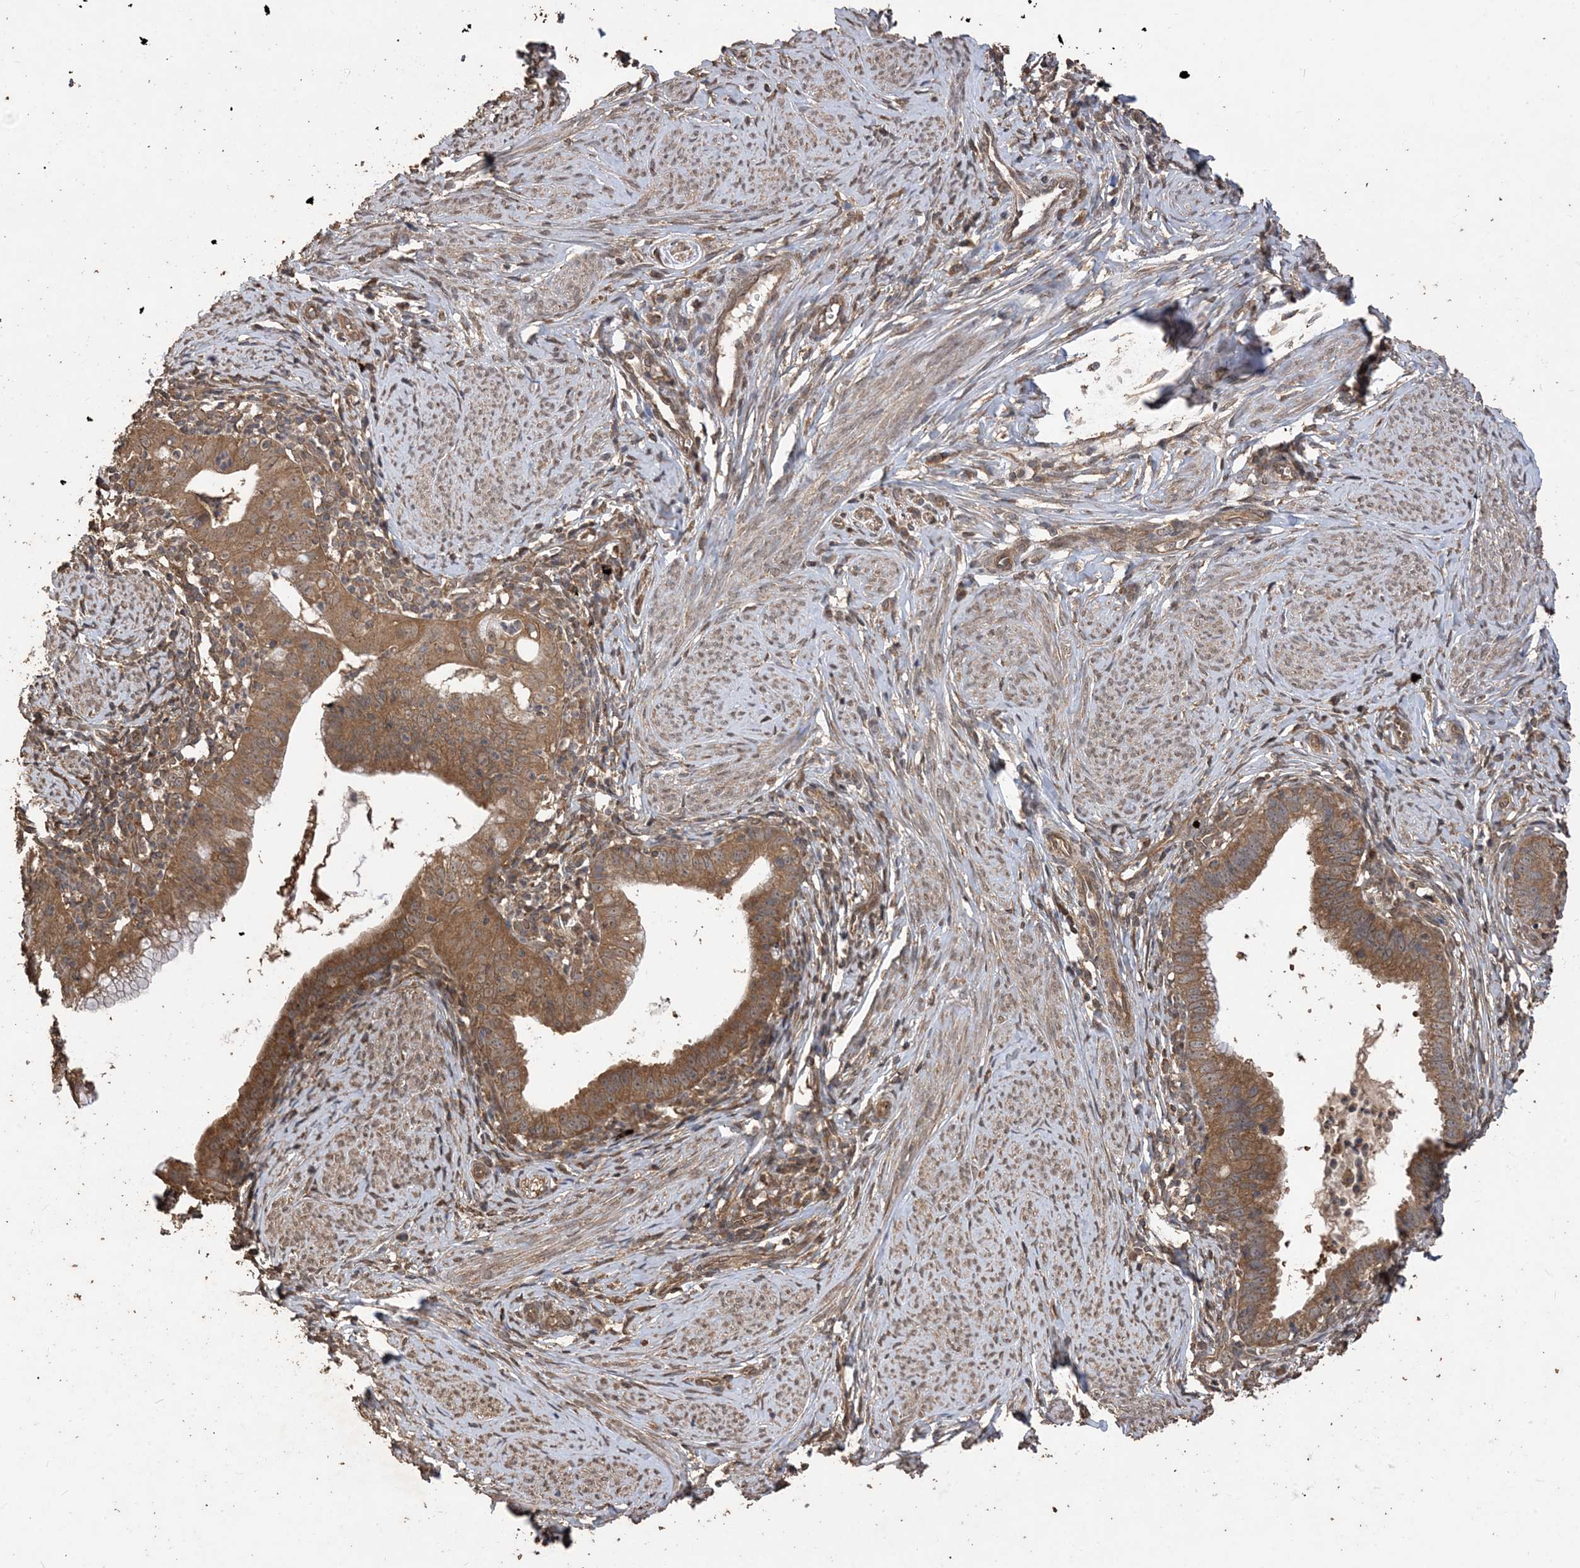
{"staining": {"intensity": "moderate", "quantity": ">75%", "location": "cytoplasmic/membranous"}, "tissue": "cervical cancer", "cell_type": "Tumor cells", "image_type": "cancer", "snomed": [{"axis": "morphology", "description": "Adenocarcinoma, NOS"}, {"axis": "topography", "description": "Cervix"}], "caption": "Immunohistochemical staining of cervical cancer demonstrates medium levels of moderate cytoplasmic/membranous protein expression in approximately >75% of tumor cells.", "gene": "ZKSCAN5", "patient": {"sex": "female", "age": 36}}